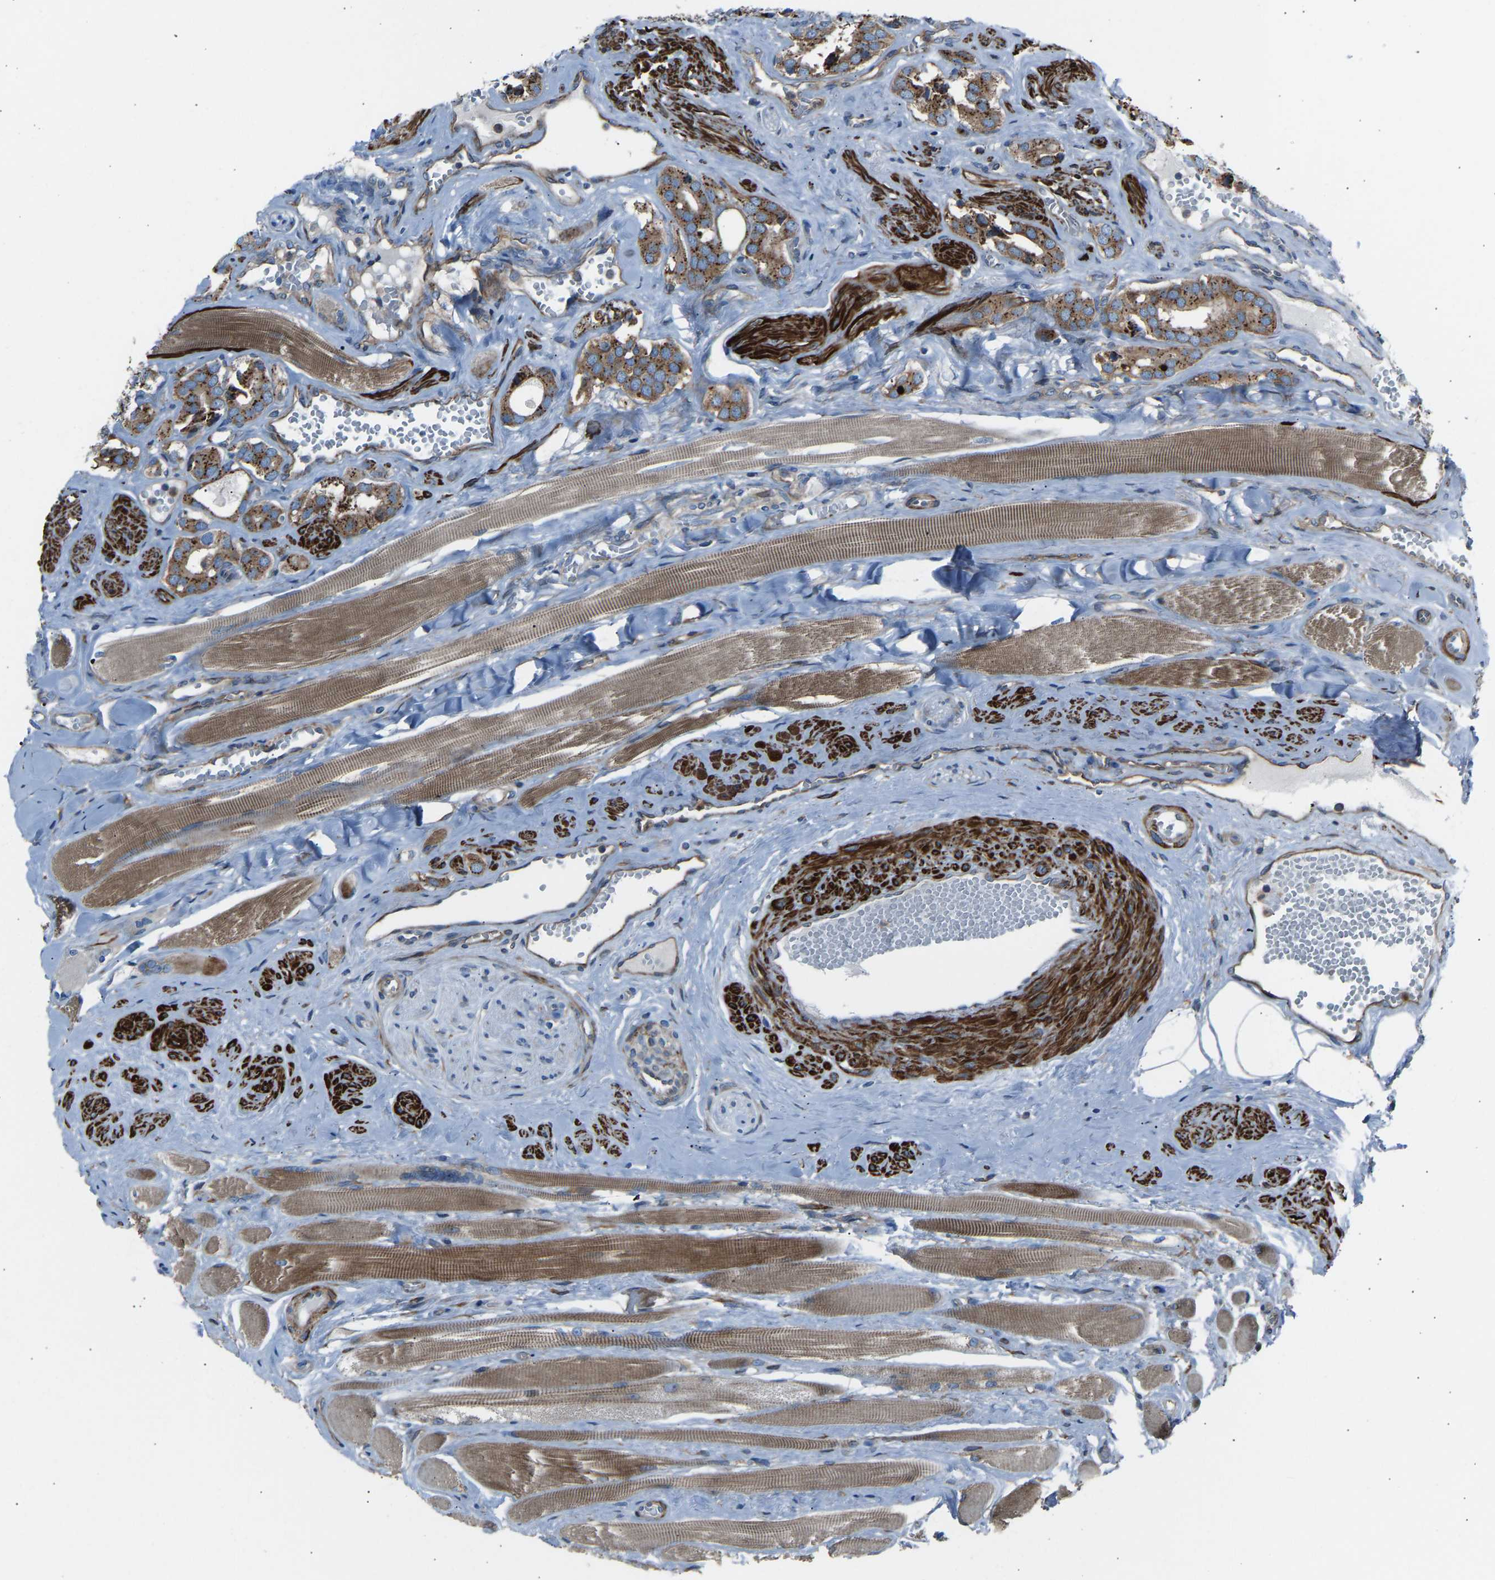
{"staining": {"intensity": "moderate", "quantity": ">75%", "location": "cytoplasmic/membranous"}, "tissue": "prostate cancer", "cell_type": "Tumor cells", "image_type": "cancer", "snomed": [{"axis": "morphology", "description": "Adenocarcinoma, High grade"}, {"axis": "topography", "description": "Prostate"}], "caption": "Protein expression analysis of human prostate cancer reveals moderate cytoplasmic/membranous positivity in approximately >75% of tumor cells.", "gene": "VPS41", "patient": {"sex": "male", "age": 52}}